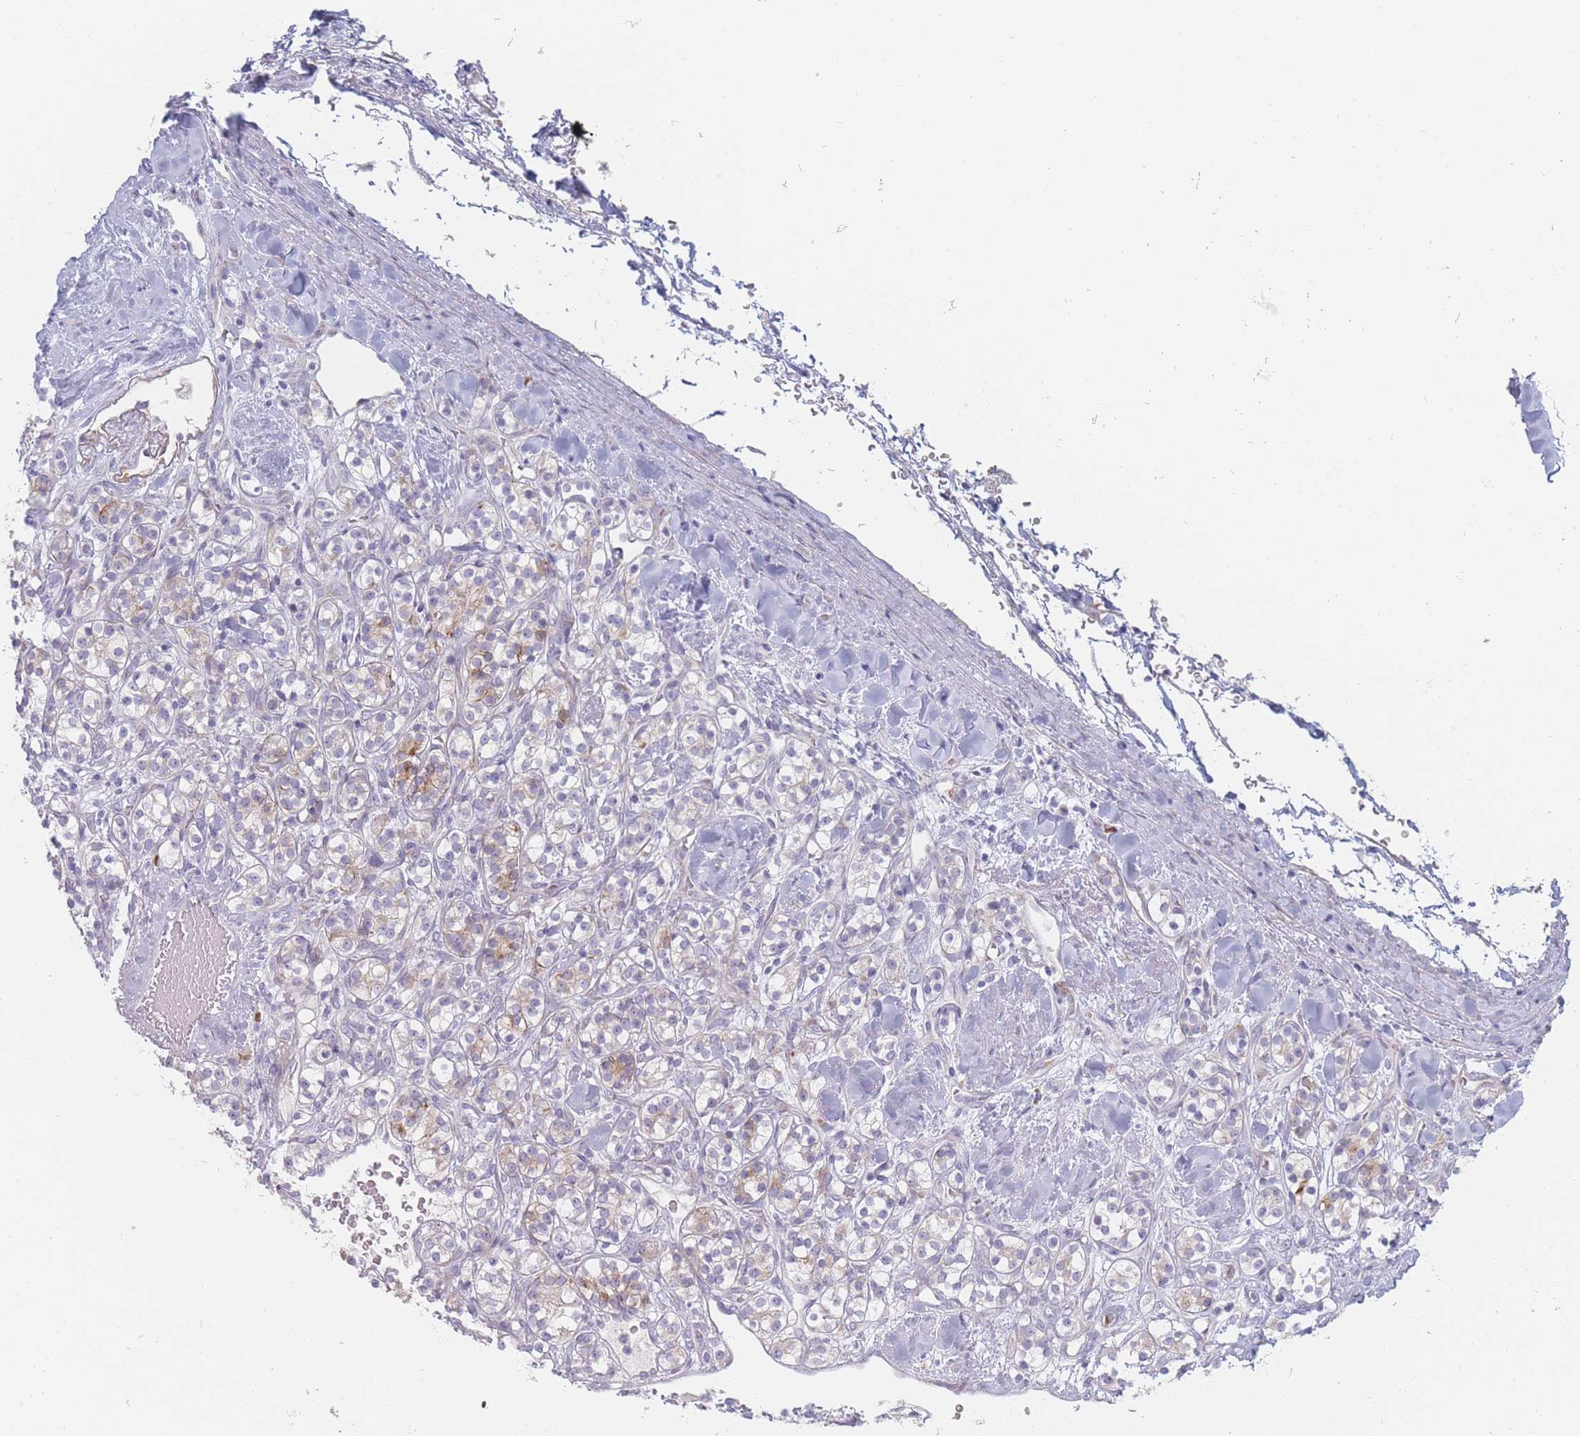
{"staining": {"intensity": "weak", "quantity": "<25%", "location": "cytoplasmic/membranous"}, "tissue": "renal cancer", "cell_type": "Tumor cells", "image_type": "cancer", "snomed": [{"axis": "morphology", "description": "Adenocarcinoma, NOS"}, {"axis": "topography", "description": "Kidney"}], "caption": "Immunohistochemistry image of neoplastic tissue: renal cancer stained with DAB reveals no significant protein staining in tumor cells.", "gene": "SPATS1", "patient": {"sex": "male", "age": 77}}